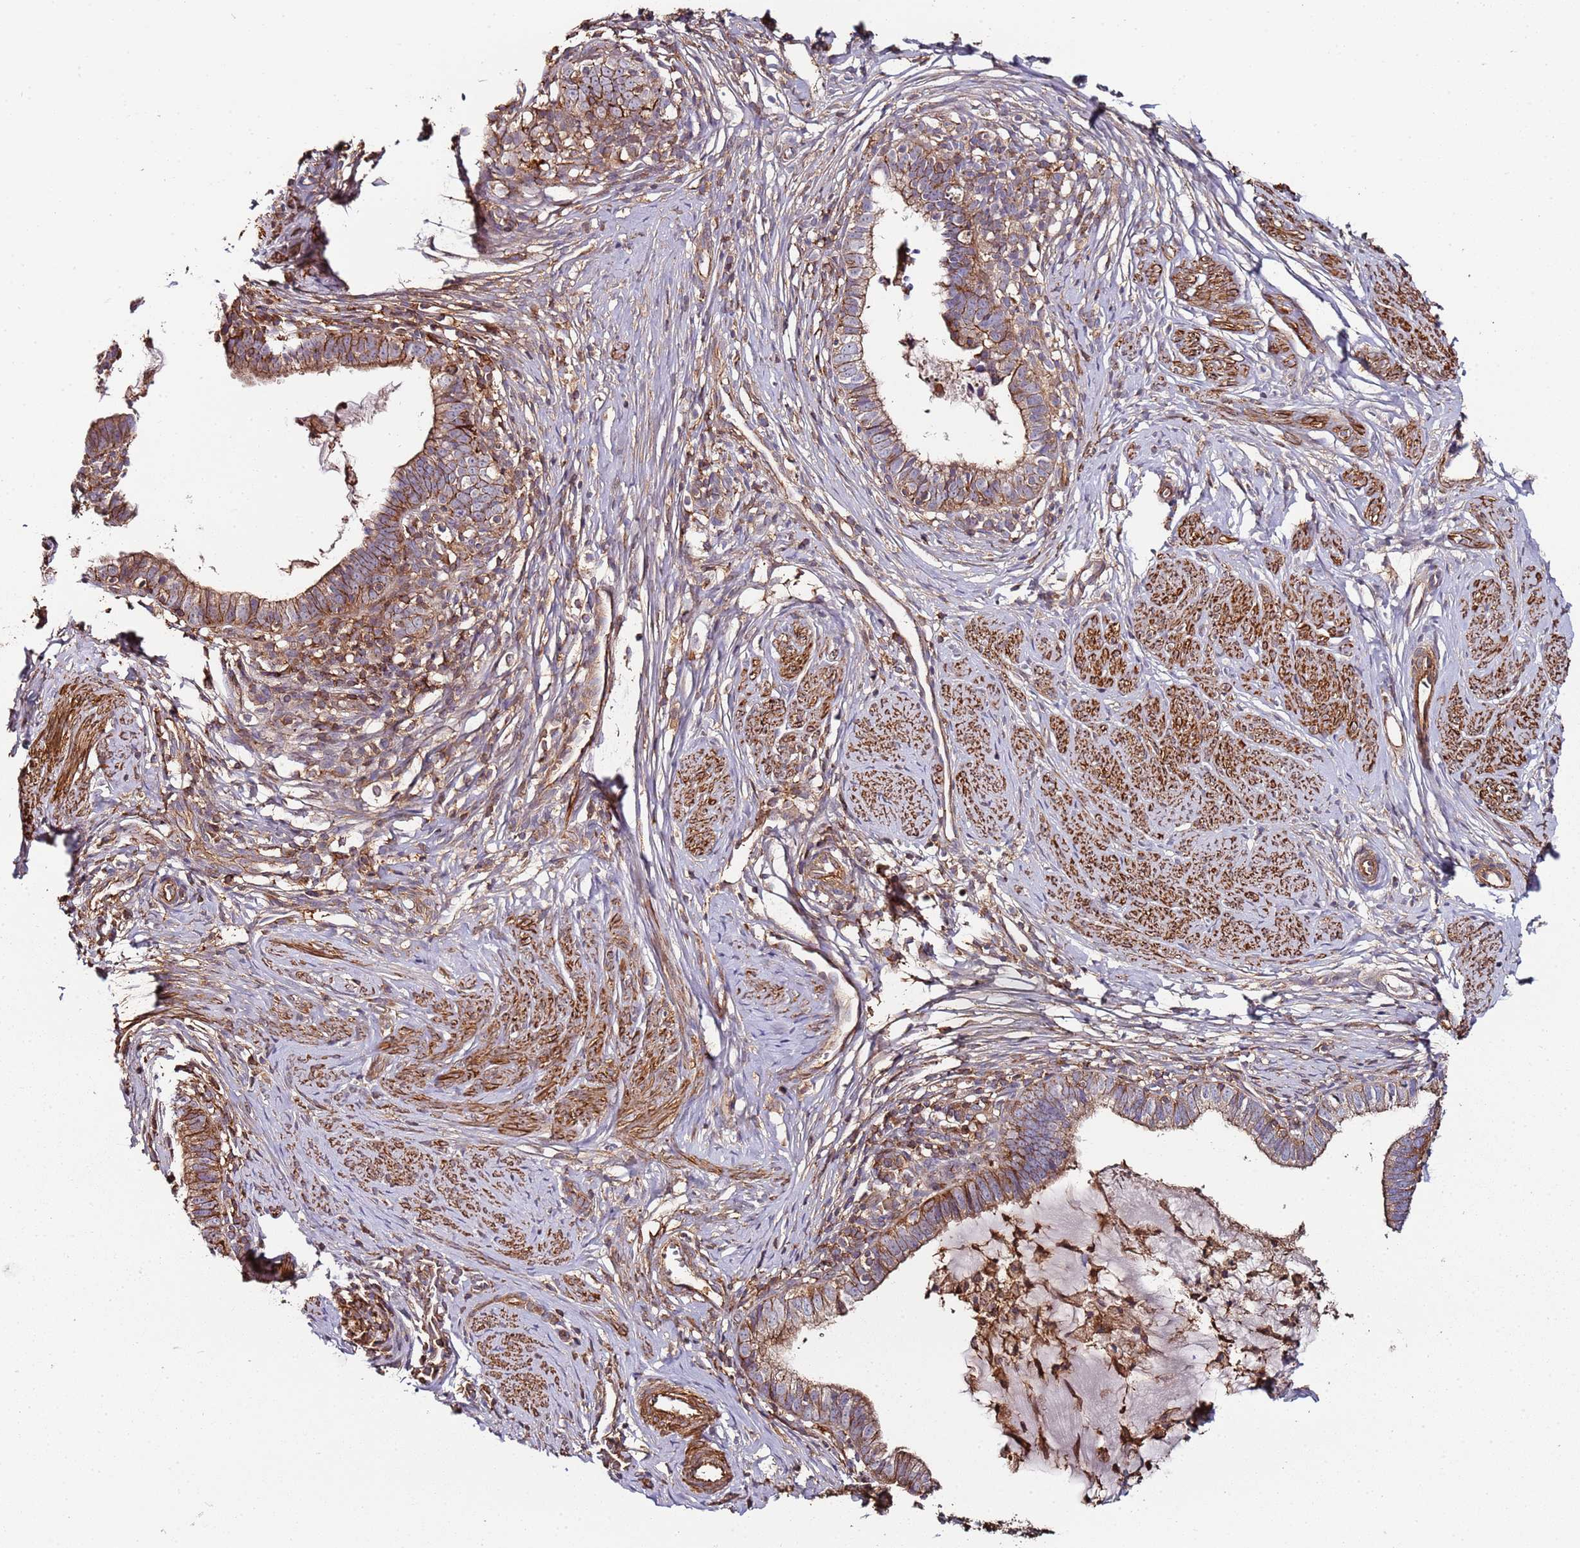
{"staining": {"intensity": "moderate", "quantity": "25%-75%", "location": "cytoplasmic/membranous"}, "tissue": "cervical cancer", "cell_type": "Tumor cells", "image_type": "cancer", "snomed": [{"axis": "morphology", "description": "Adenocarcinoma, NOS"}, {"axis": "topography", "description": "Cervix"}], "caption": "Human cervical adenocarcinoma stained with a brown dye displays moderate cytoplasmic/membranous positive expression in about 25%-75% of tumor cells.", "gene": "CYP2U1", "patient": {"sex": "female", "age": 36}}